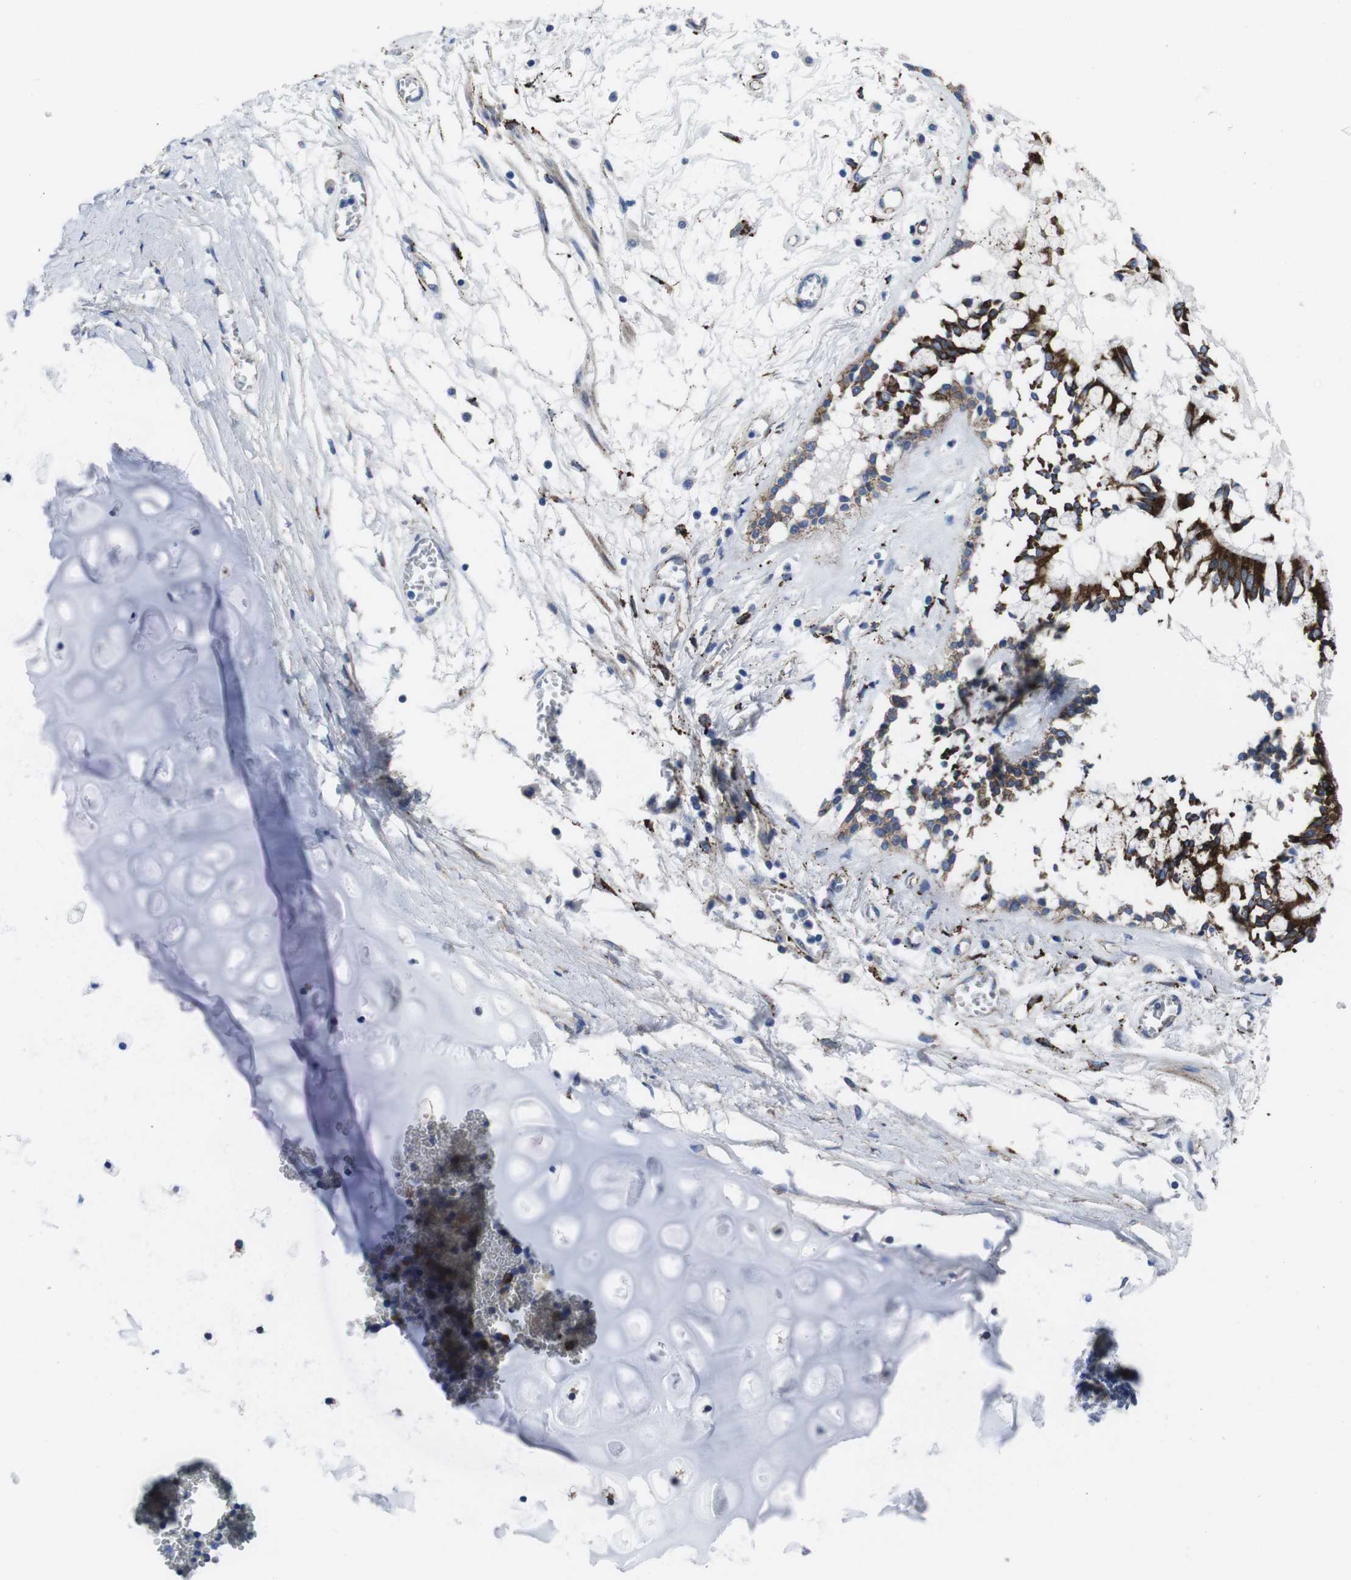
{"staining": {"intensity": "strong", "quantity": ">75%", "location": "cytoplasmic/membranous"}, "tissue": "bronchus", "cell_type": "Respiratory epithelial cells", "image_type": "normal", "snomed": [{"axis": "morphology", "description": "Normal tissue, NOS"}, {"axis": "morphology", "description": "Inflammation, NOS"}, {"axis": "topography", "description": "Cartilage tissue"}, {"axis": "topography", "description": "Lung"}], "caption": "Immunohistochemistry of normal human bronchus exhibits high levels of strong cytoplasmic/membranous positivity in about >75% of respiratory epithelial cells.", "gene": "NUMB", "patient": {"sex": "male", "age": 71}}